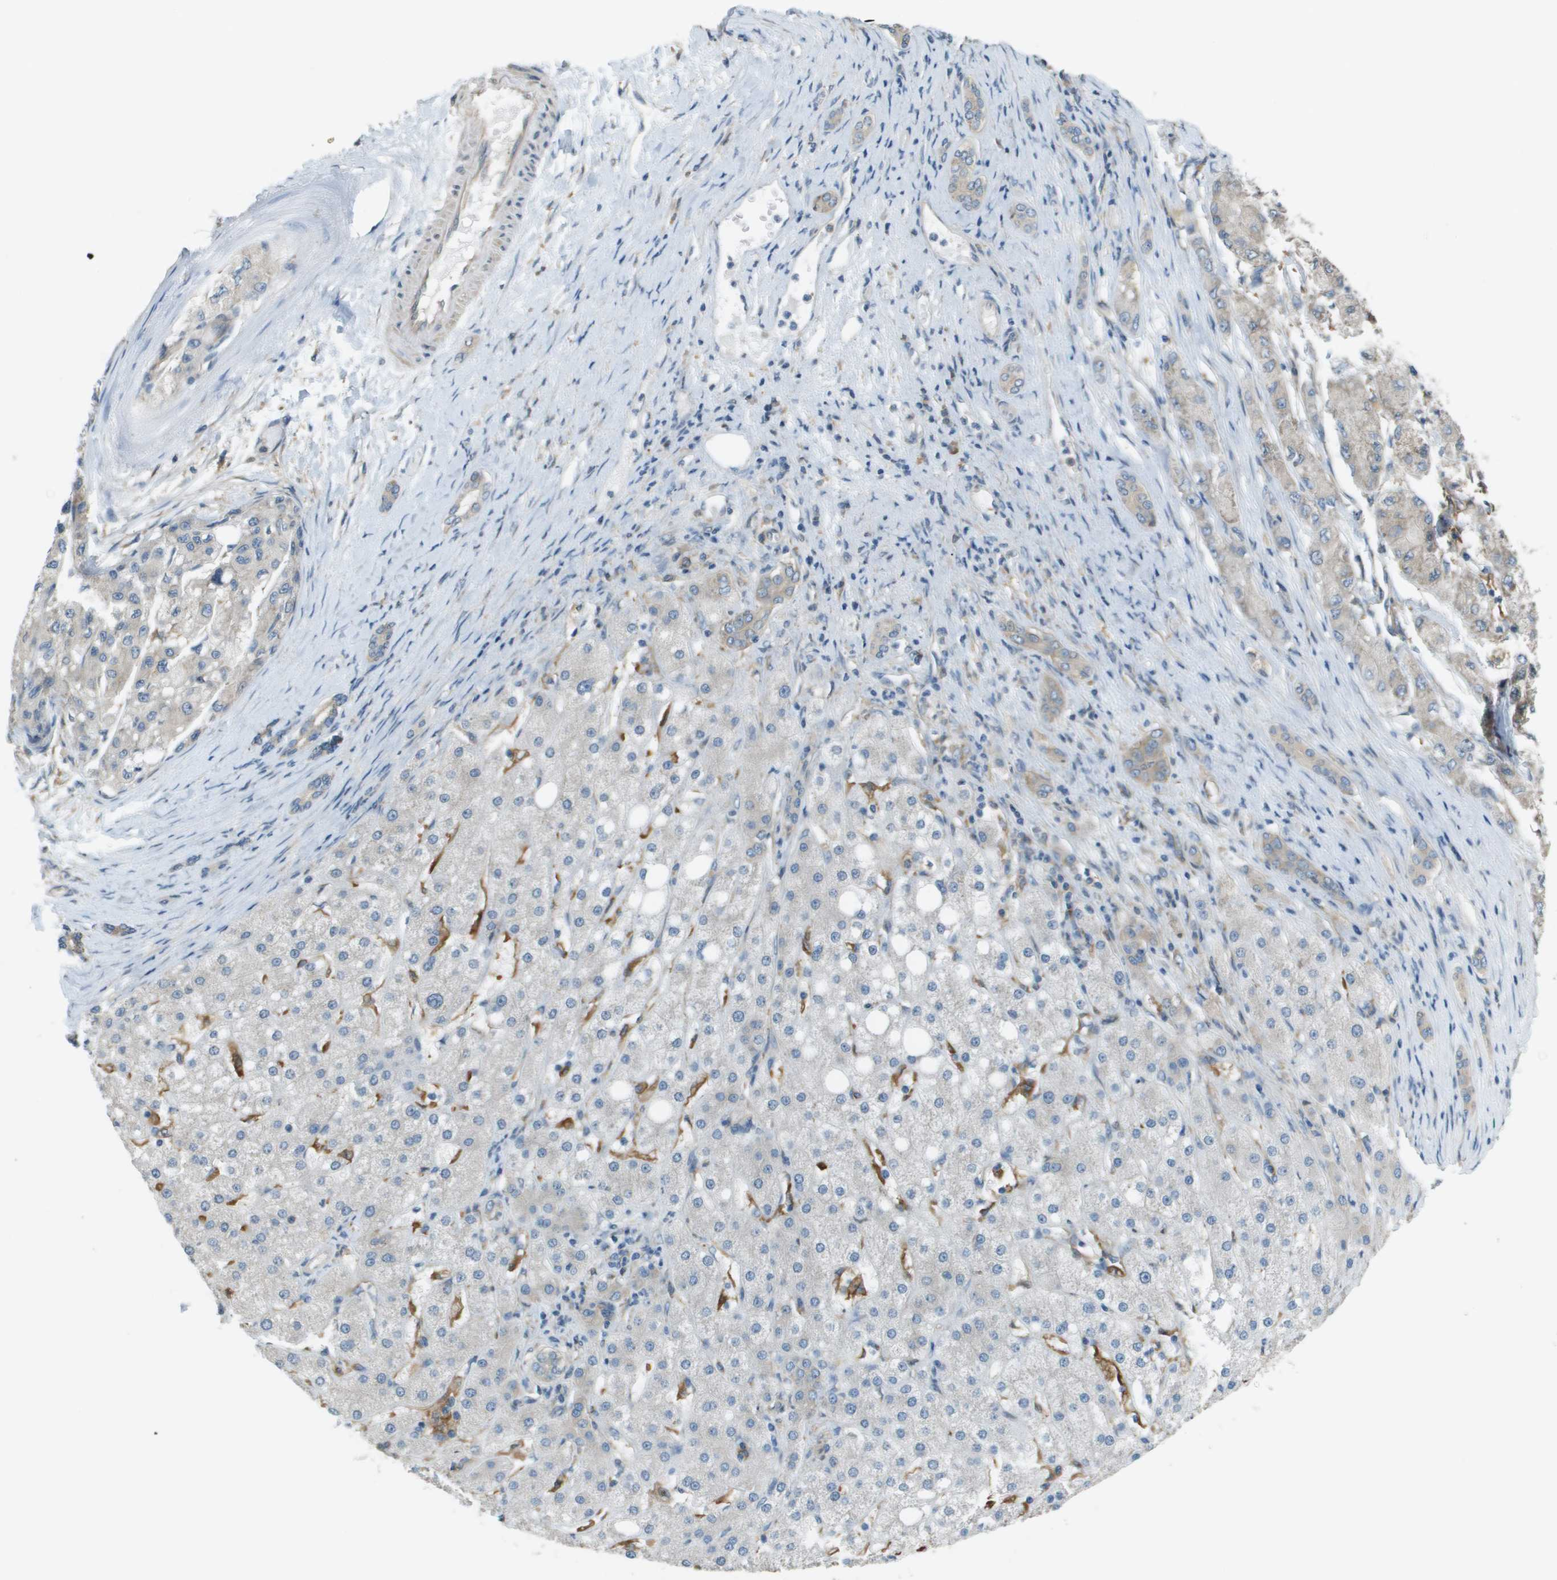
{"staining": {"intensity": "negative", "quantity": "none", "location": "none"}, "tissue": "liver cancer", "cell_type": "Tumor cells", "image_type": "cancer", "snomed": [{"axis": "morphology", "description": "Carcinoma, Hepatocellular, NOS"}, {"axis": "topography", "description": "Liver"}], "caption": "DAB immunohistochemical staining of human liver cancer demonstrates no significant staining in tumor cells.", "gene": "CORO1B", "patient": {"sex": "male", "age": 80}}